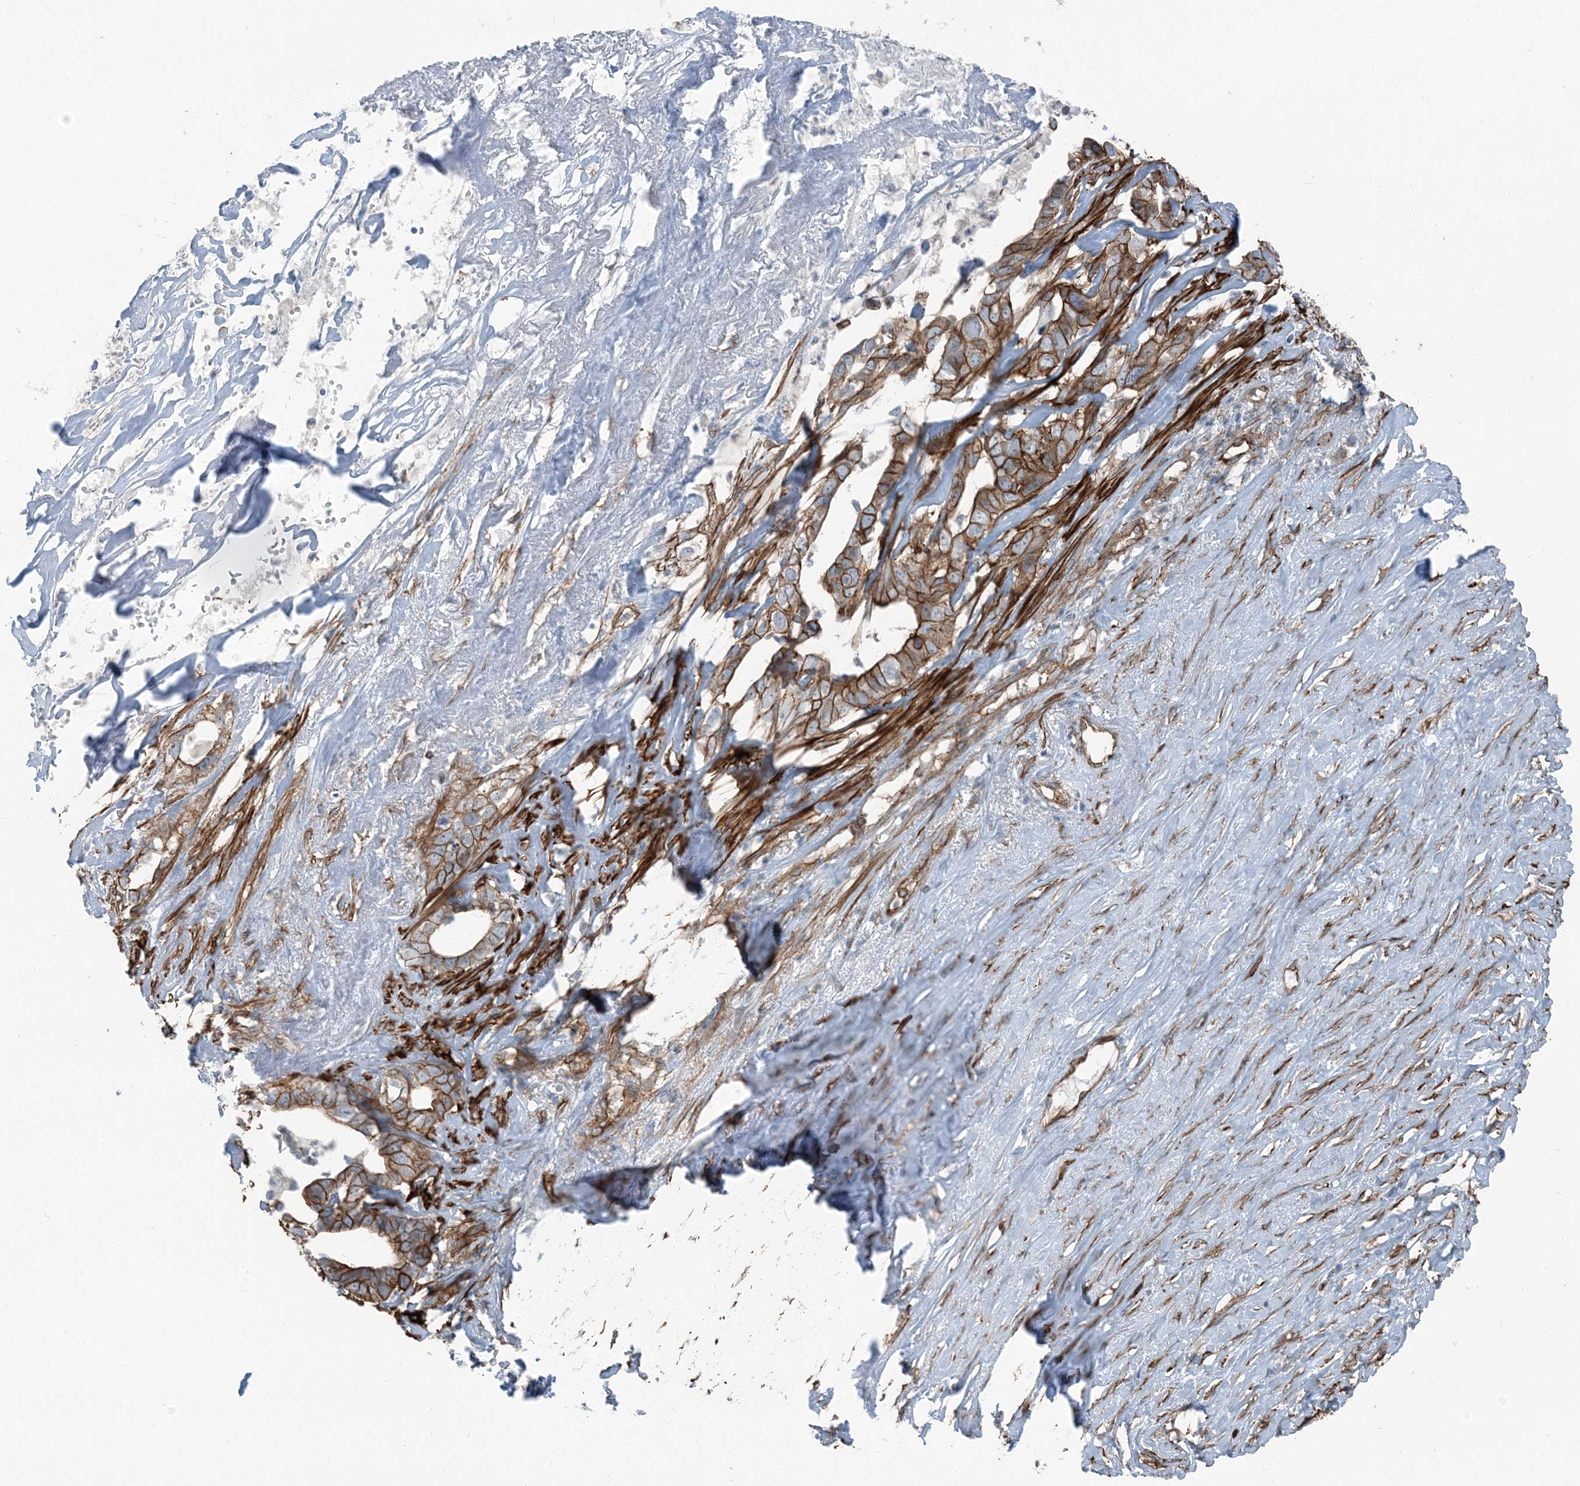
{"staining": {"intensity": "strong", "quantity": ">75%", "location": "cytoplasmic/membranous"}, "tissue": "liver cancer", "cell_type": "Tumor cells", "image_type": "cancer", "snomed": [{"axis": "morphology", "description": "Cholangiocarcinoma"}, {"axis": "topography", "description": "Liver"}], "caption": "Liver cancer stained with immunohistochemistry shows strong cytoplasmic/membranous staining in about >75% of tumor cells.", "gene": "ZFP90", "patient": {"sex": "female", "age": 79}}